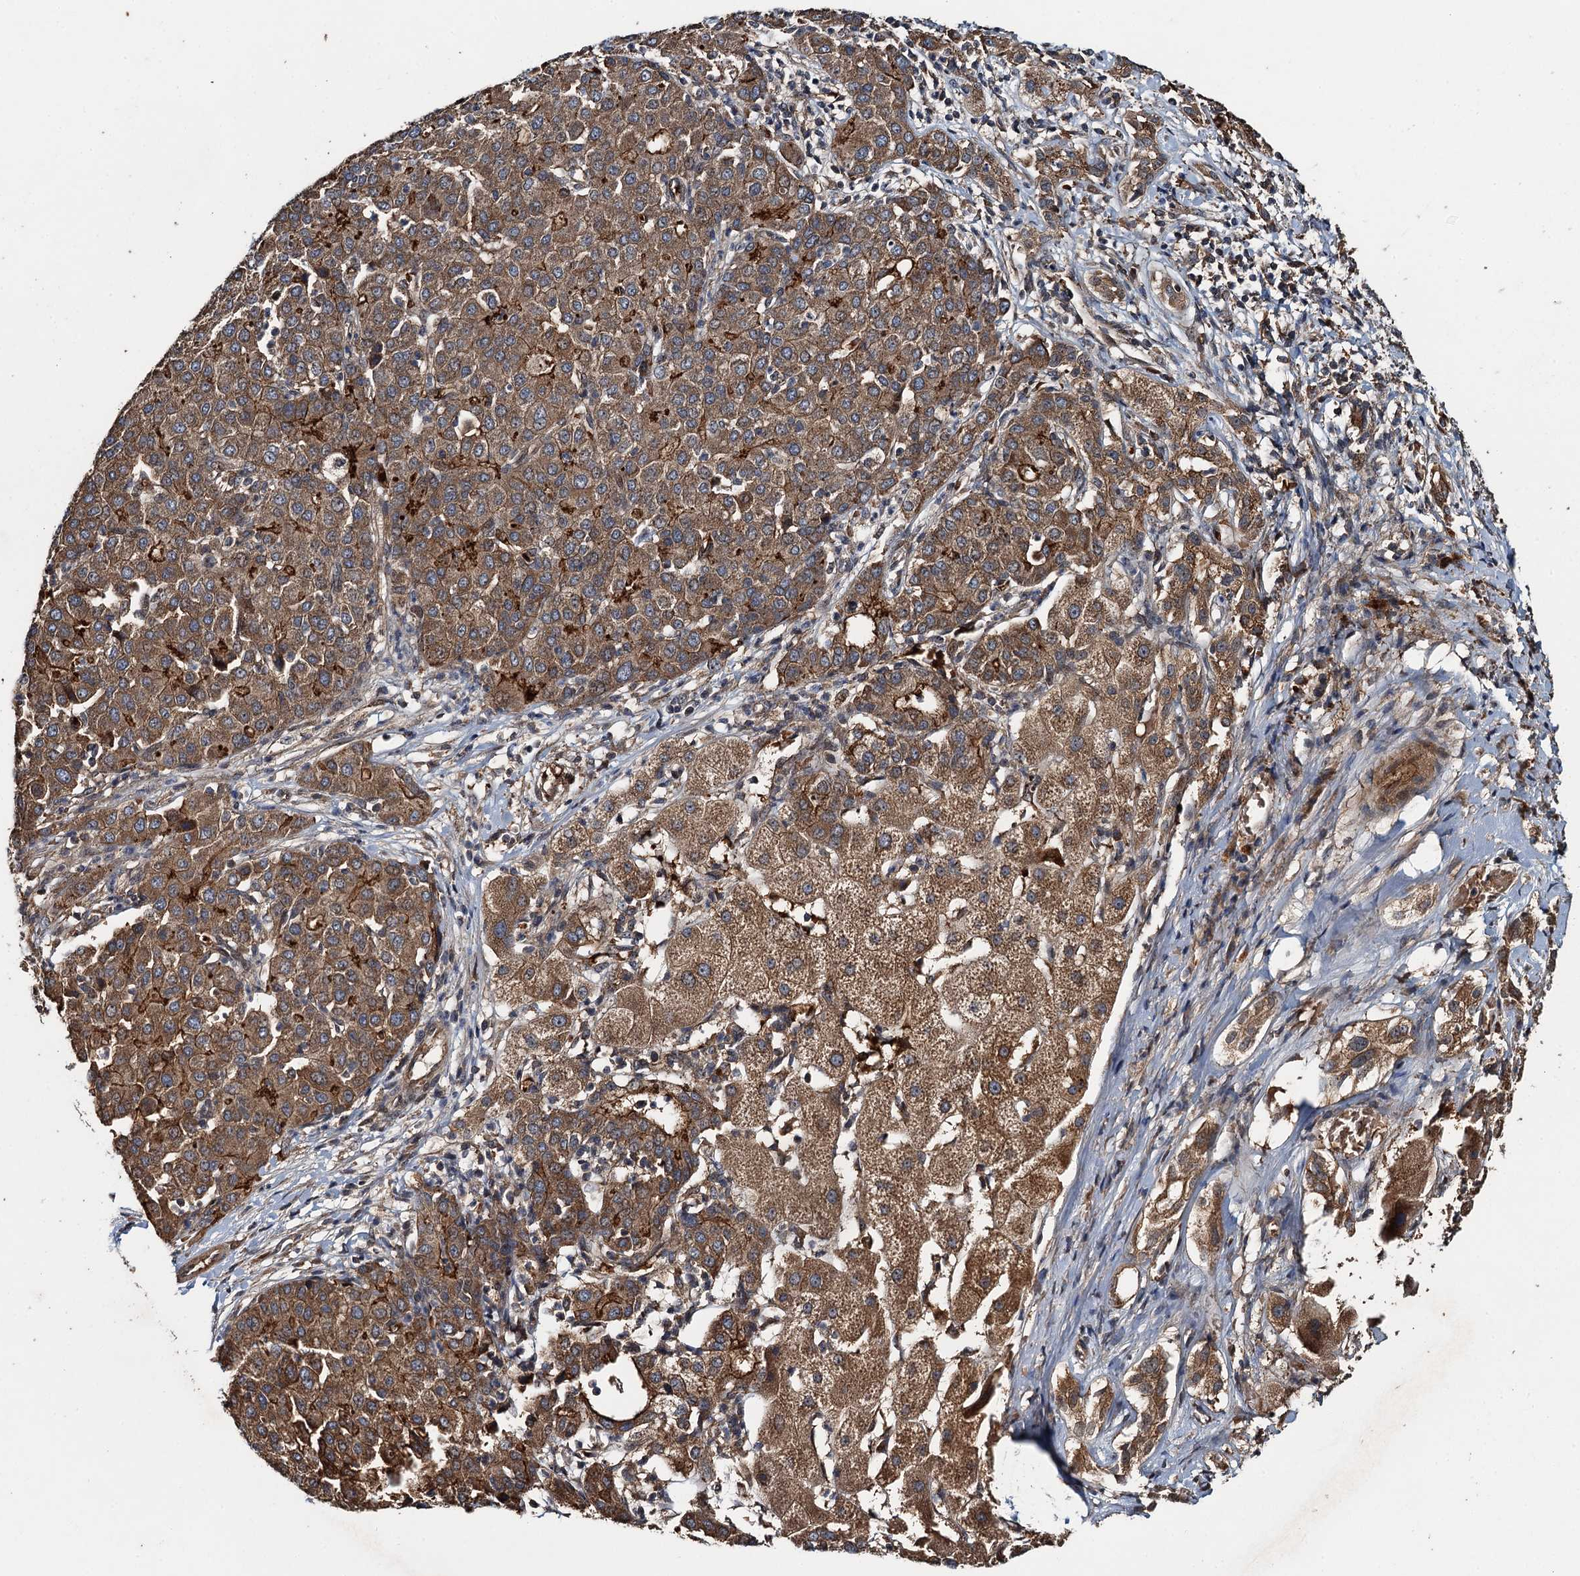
{"staining": {"intensity": "moderate", "quantity": ">75%", "location": "cytoplasmic/membranous"}, "tissue": "liver cancer", "cell_type": "Tumor cells", "image_type": "cancer", "snomed": [{"axis": "morphology", "description": "Carcinoma, Hepatocellular, NOS"}, {"axis": "topography", "description": "Liver"}], "caption": "Immunohistochemical staining of liver hepatocellular carcinoma demonstrates moderate cytoplasmic/membranous protein staining in approximately >75% of tumor cells.", "gene": "SNX32", "patient": {"sex": "male", "age": 65}}